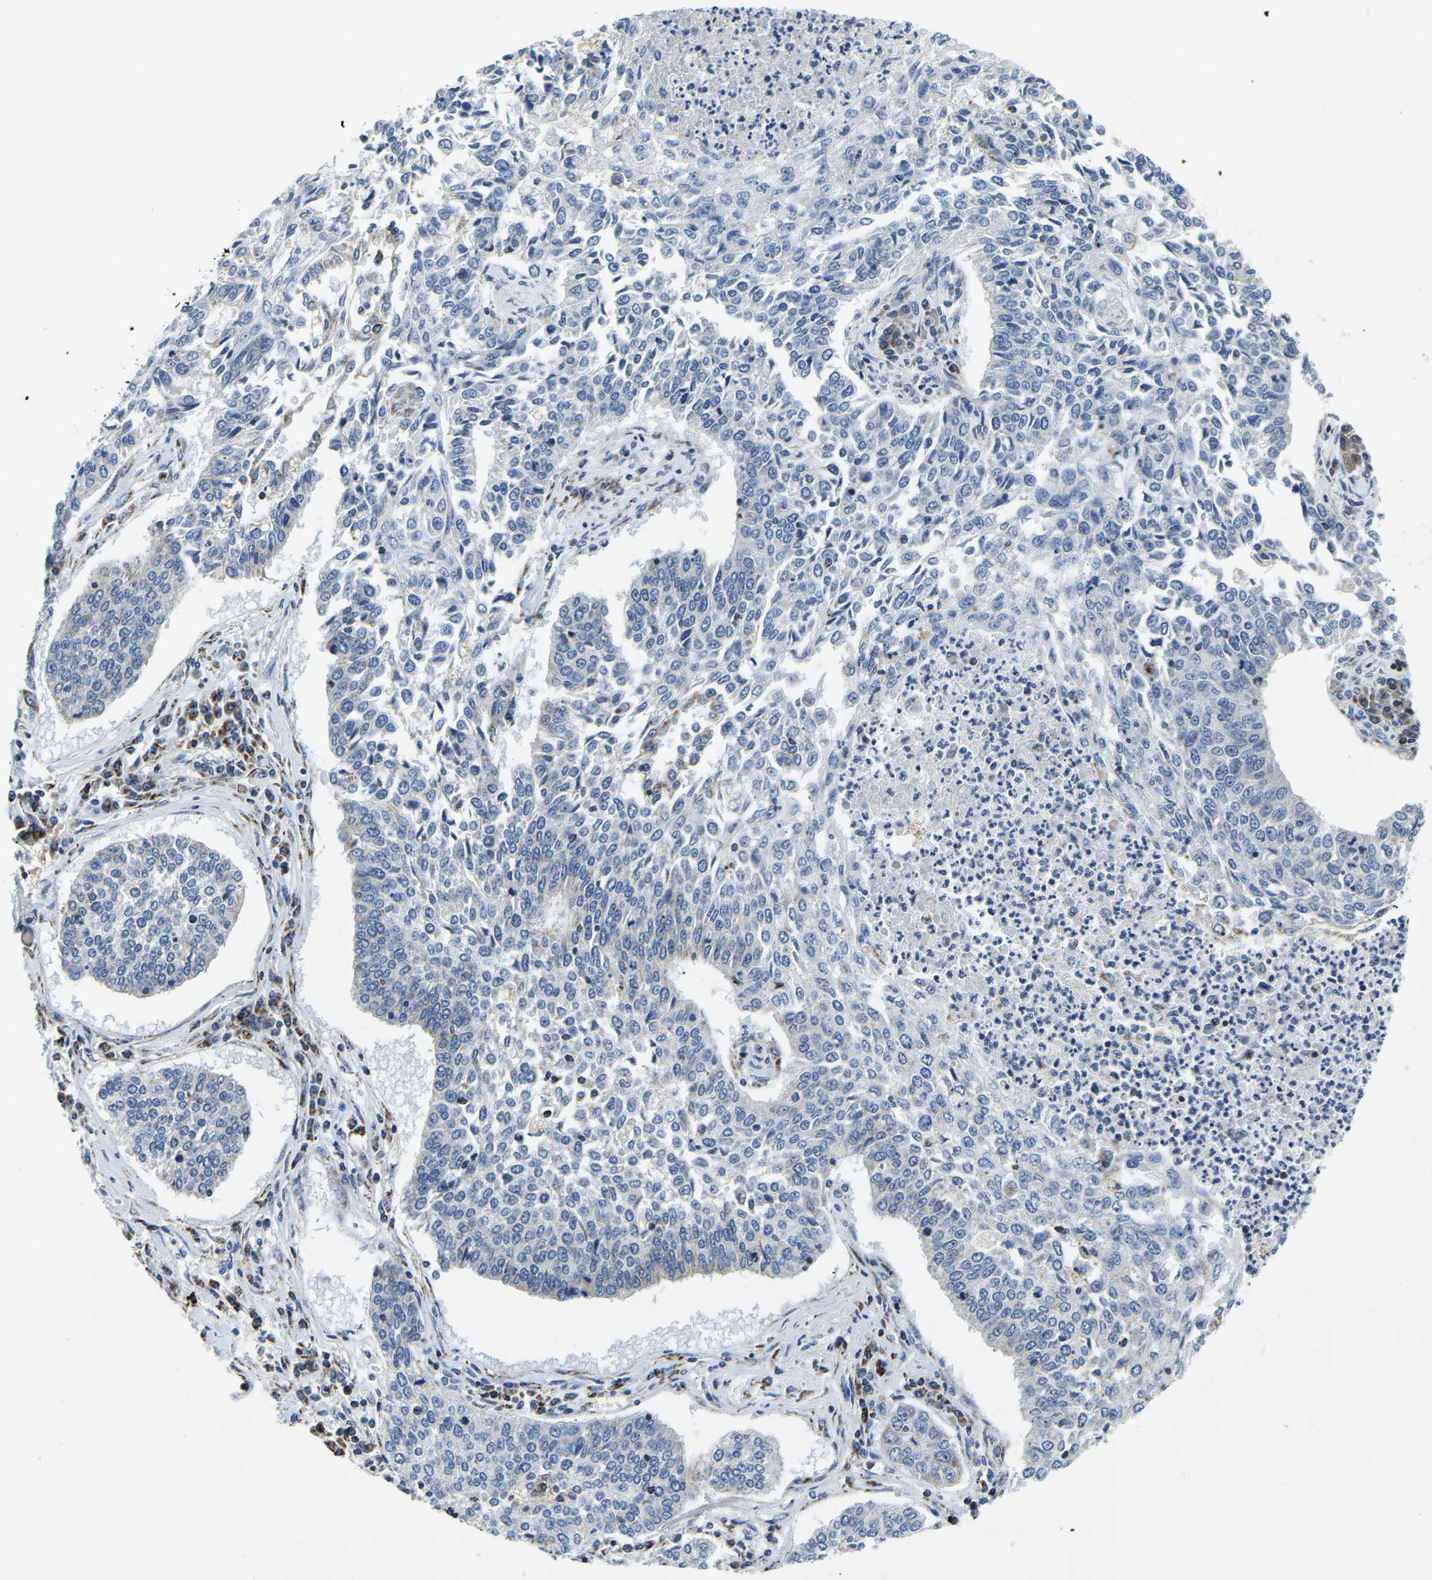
{"staining": {"intensity": "negative", "quantity": "none", "location": "none"}, "tissue": "lung cancer", "cell_type": "Tumor cells", "image_type": "cancer", "snomed": [{"axis": "morphology", "description": "Normal tissue, NOS"}, {"axis": "morphology", "description": "Squamous cell carcinoma, NOS"}, {"axis": "topography", "description": "Cartilage tissue"}, {"axis": "topography", "description": "Bronchus"}, {"axis": "topography", "description": "Lung"}], "caption": "DAB immunohistochemical staining of squamous cell carcinoma (lung) demonstrates no significant expression in tumor cells.", "gene": "SFXN1", "patient": {"sex": "female", "age": 49}}